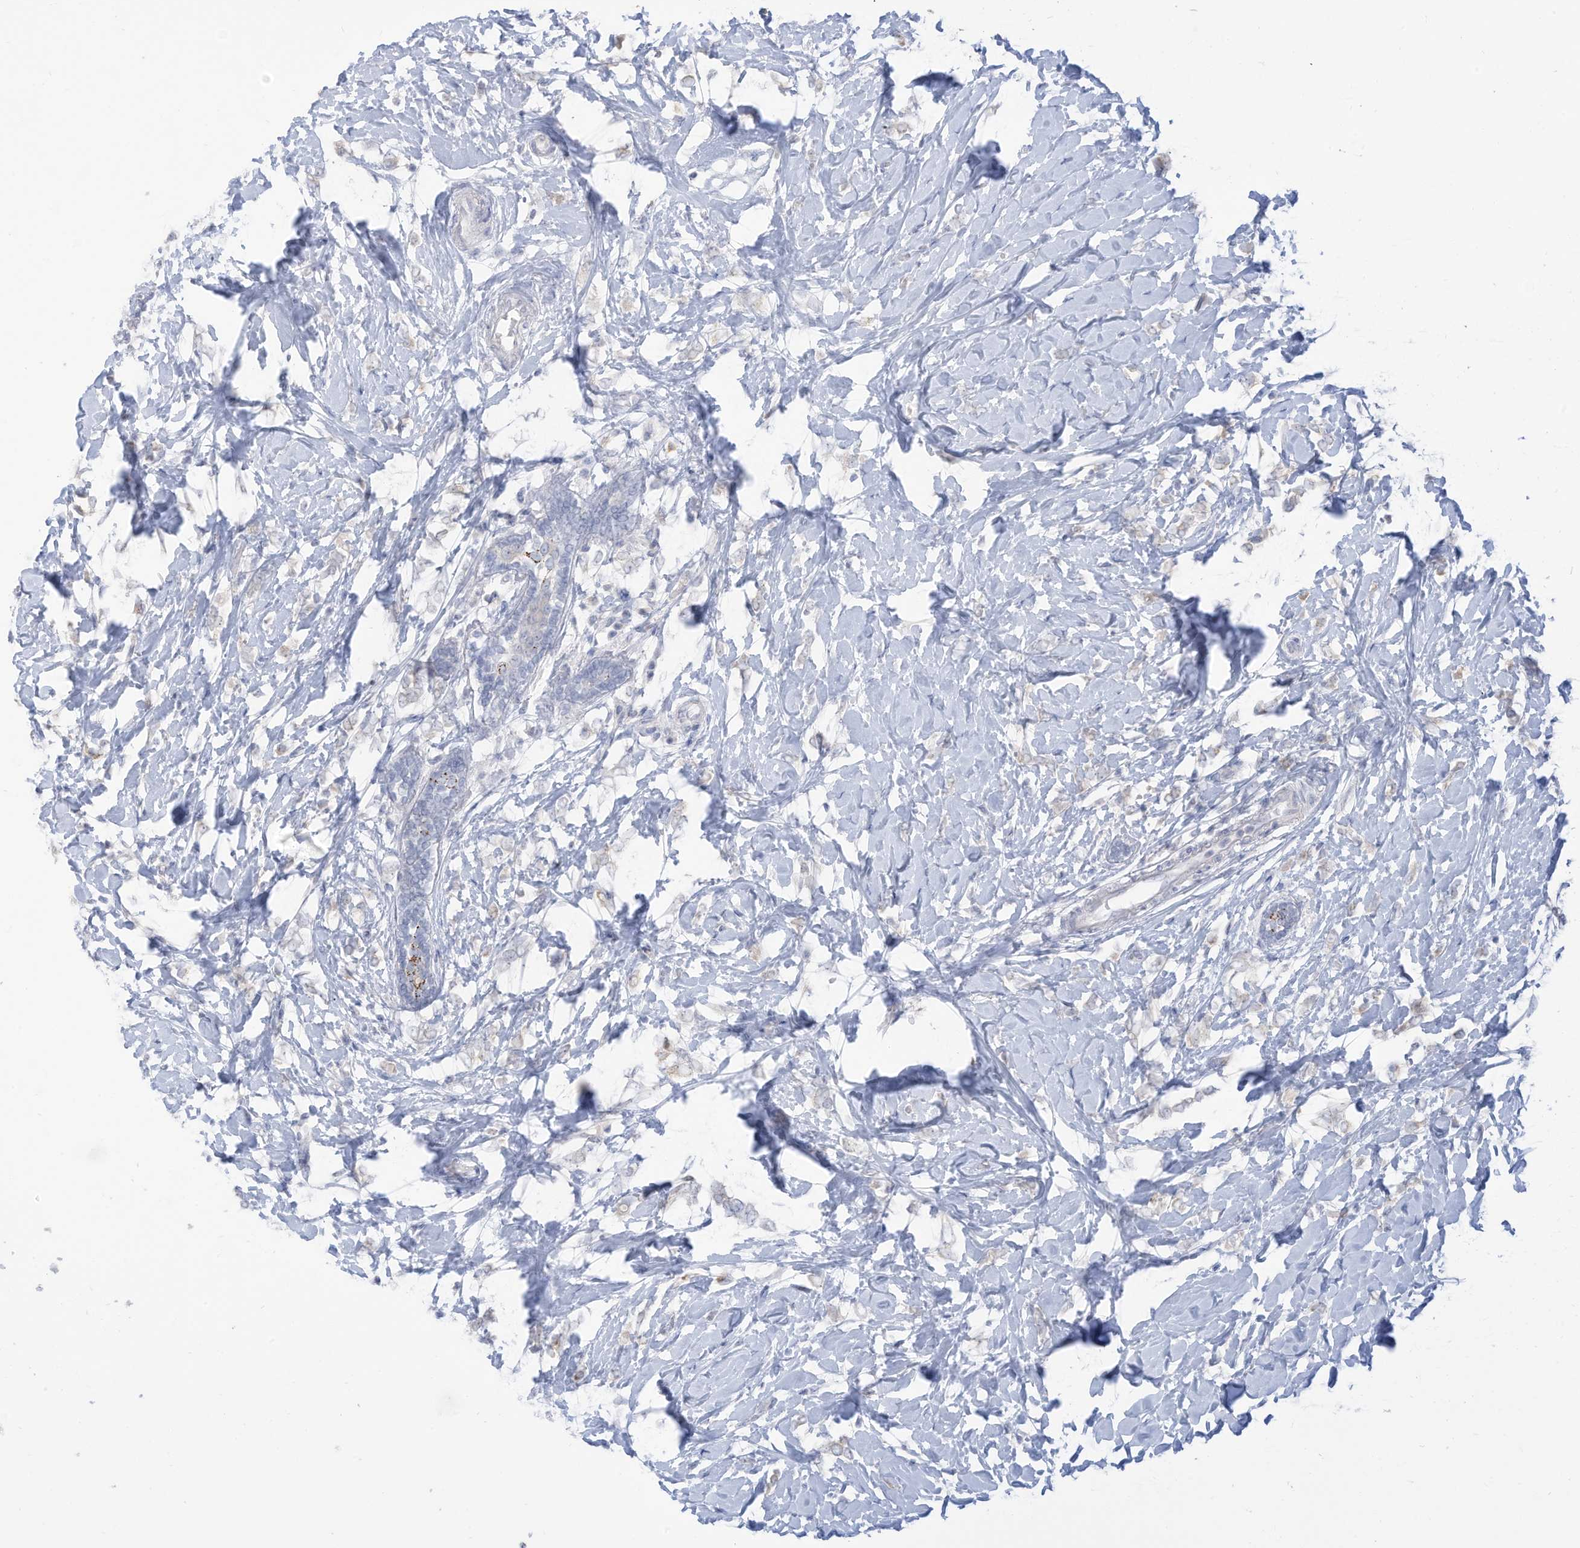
{"staining": {"intensity": "weak", "quantity": "<25%", "location": "cytoplasmic/membranous"}, "tissue": "breast cancer", "cell_type": "Tumor cells", "image_type": "cancer", "snomed": [{"axis": "morphology", "description": "Normal tissue, NOS"}, {"axis": "morphology", "description": "Lobular carcinoma"}, {"axis": "topography", "description": "Breast"}], "caption": "Immunohistochemistry (IHC) photomicrograph of neoplastic tissue: human breast lobular carcinoma stained with DAB reveals no significant protein staining in tumor cells.", "gene": "OGT", "patient": {"sex": "female", "age": 47}}